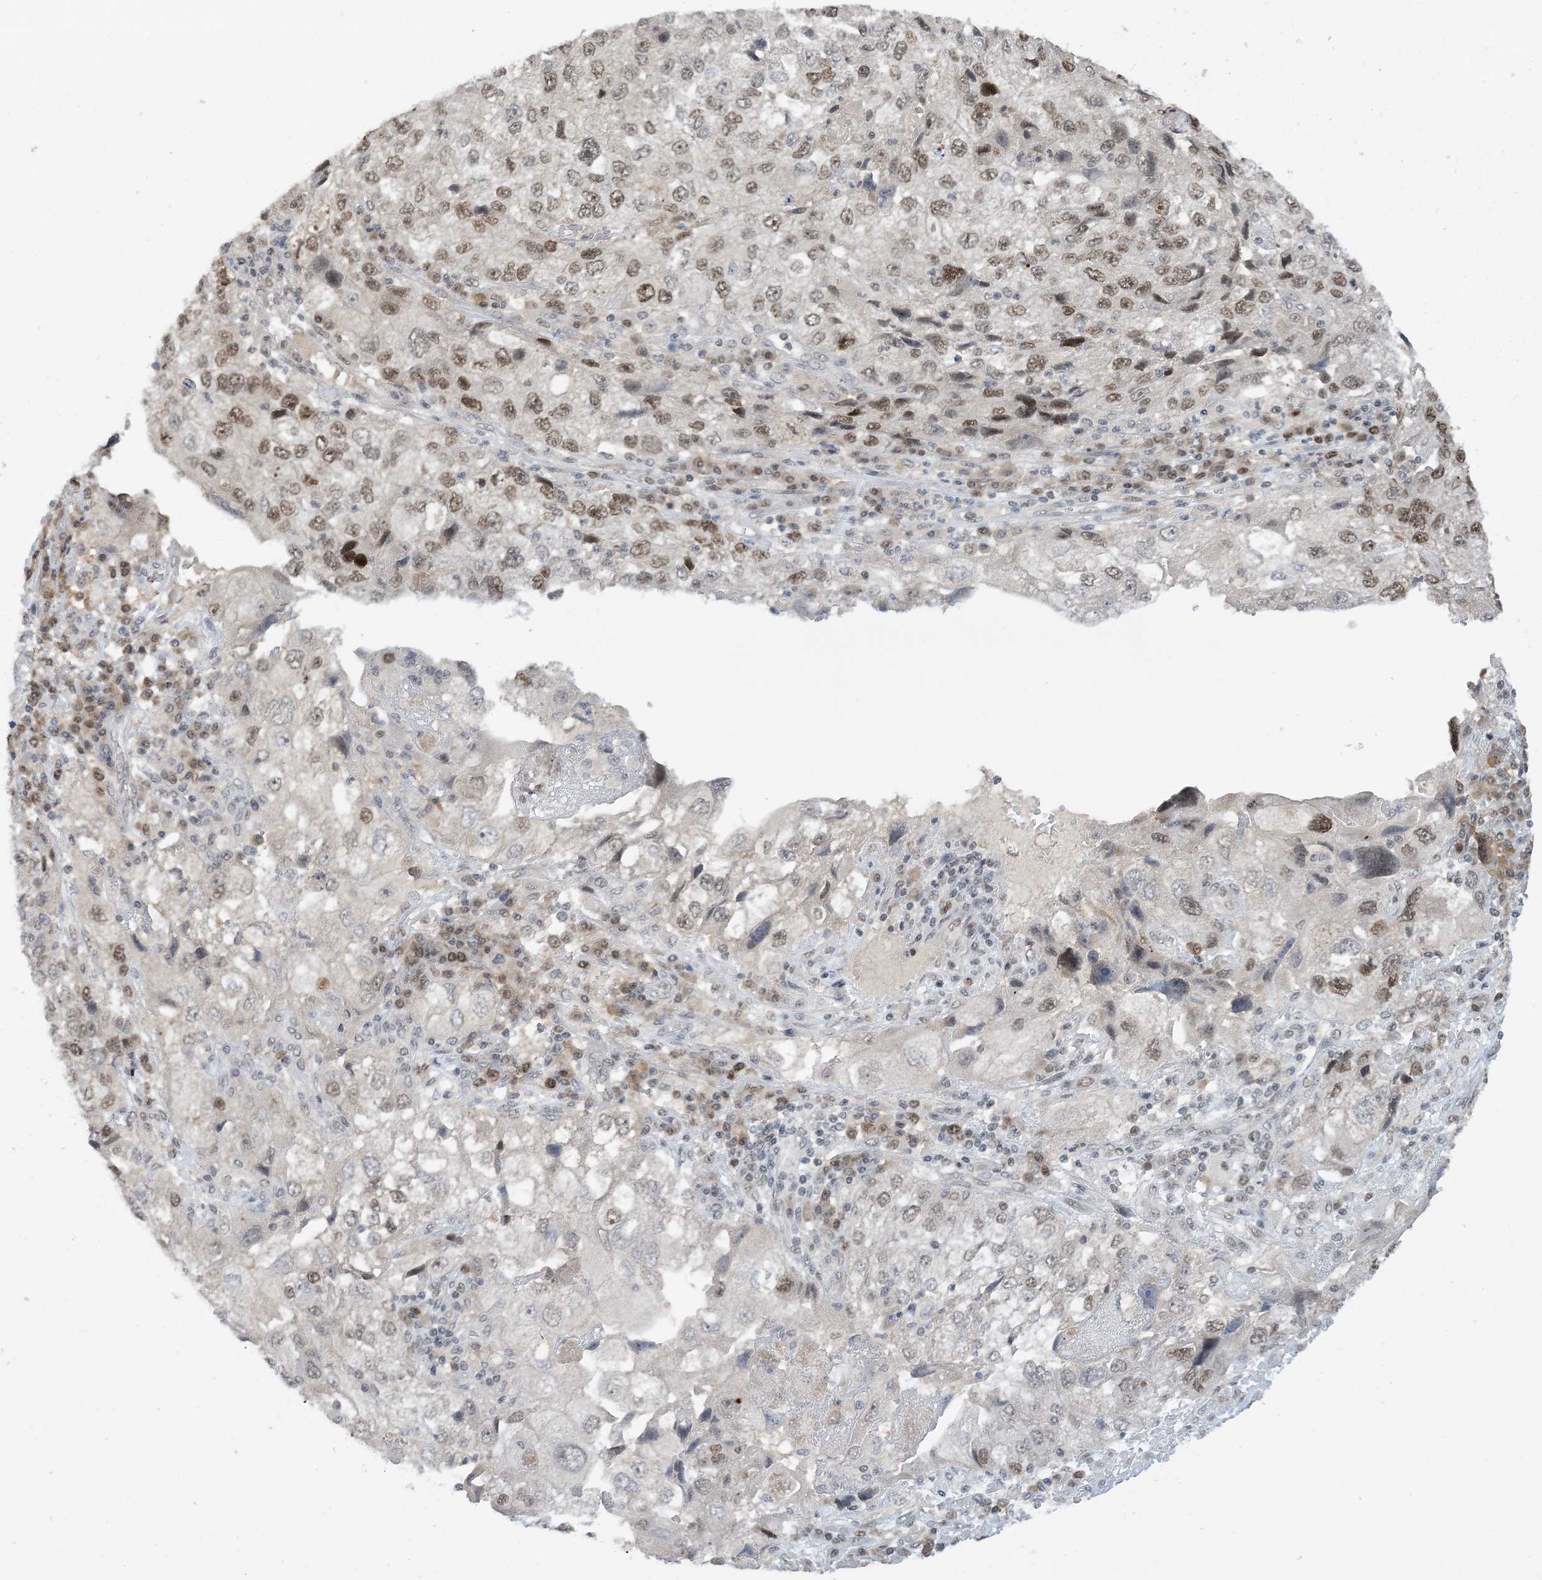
{"staining": {"intensity": "moderate", "quantity": "25%-75%", "location": "nuclear"}, "tissue": "endometrial cancer", "cell_type": "Tumor cells", "image_type": "cancer", "snomed": [{"axis": "morphology", "description": "Adenocarcinoma, NOS"}, {"axis": "topography", "description": "Endometrium"}], "caption": "Approximately 25%-75% of tumor cells in endometrial cancer (adenocarcinoma) reveal moderate nuclear protein expression as visualized by brown immunohistochemical staining.", "gene": "ACYP2", "patient": {"sex": "female", "age": 49}}